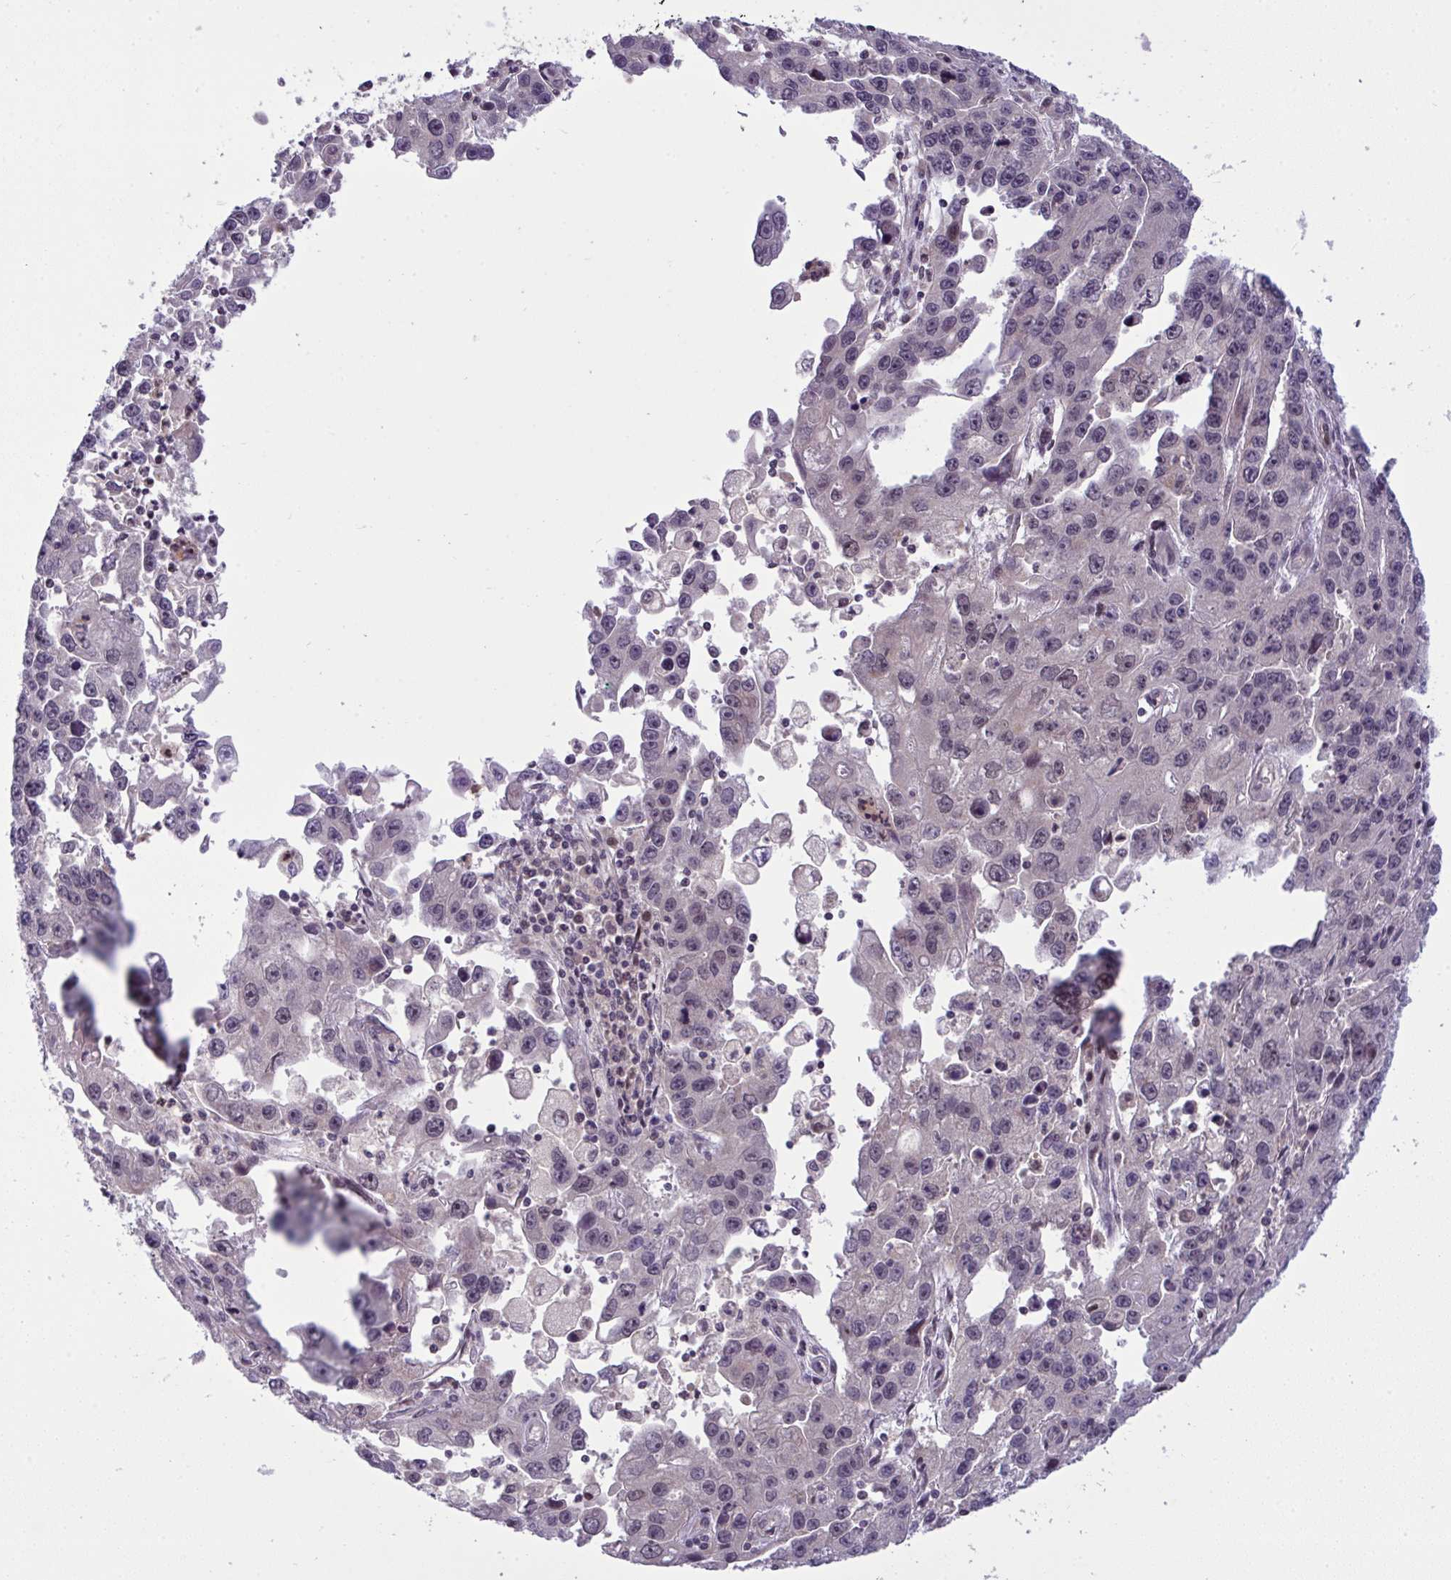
{"staining": {"intensity": "moderate", "quantity": "25%-75%", "location": "cytoplasmic/membranous"}, "tissue": "endometrial cancer", "cell_type": "Tumor cells", "image_type": "cancer", "snomed": [{"axis": "morphology", "description": "Adenocarcinoma, NOS"}, {"axis": "topography", "description": "Uterus"}], "caption": "Endometrial cancer (adenocarcinoma) was stained to show a protein in brown. There is medium levels of moderate cytoplasmic/membranous expression in about 25%-75% of tumor cells.", "gene": "KLF2", "patient": {"sex": "female", "age": 62}}